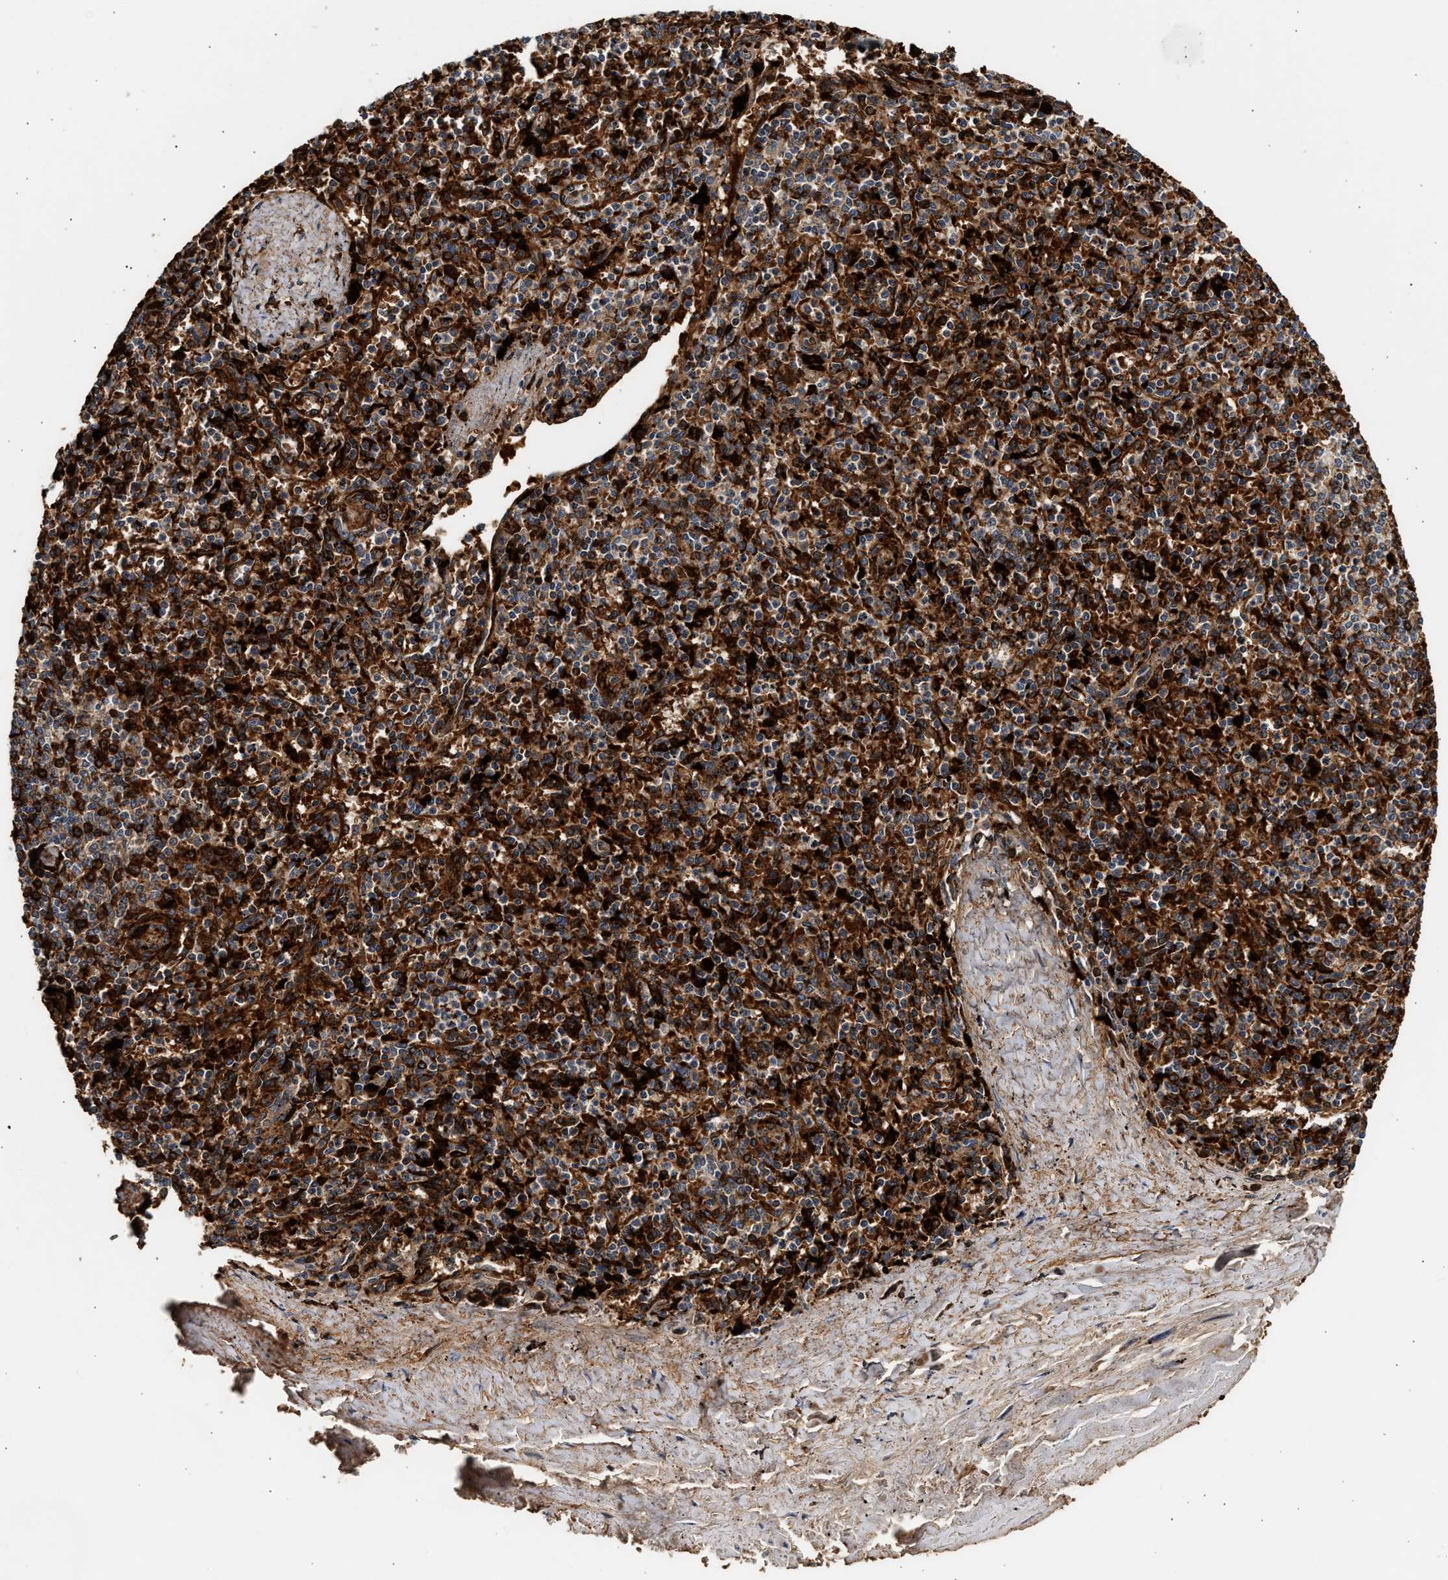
{"staining": {"intensity": "strong", "quantity": ">75%", "location": "cytoplasmic/membranous"}, "tissue": "spleen", "cell_type": "Cells in red pulp", "image_type": "normal", "snomed": [{"axis": "morphology", "description": "Normal tissue, NOS"}, {"axis": "topography", "description": "Spleen"}], "caption": "The immunohistochemical stain labels strong cytoplasmic/membranous positivity in cells in red pulp of normal spleen. The staining was performed using DAB (3,3'-diaminobenzidine), with brown indicating positive protein expression. Nuclei are stained blue with hematoxylin.", "gene": "PLD3", "patient": {"sex": "male", "age": 72}}